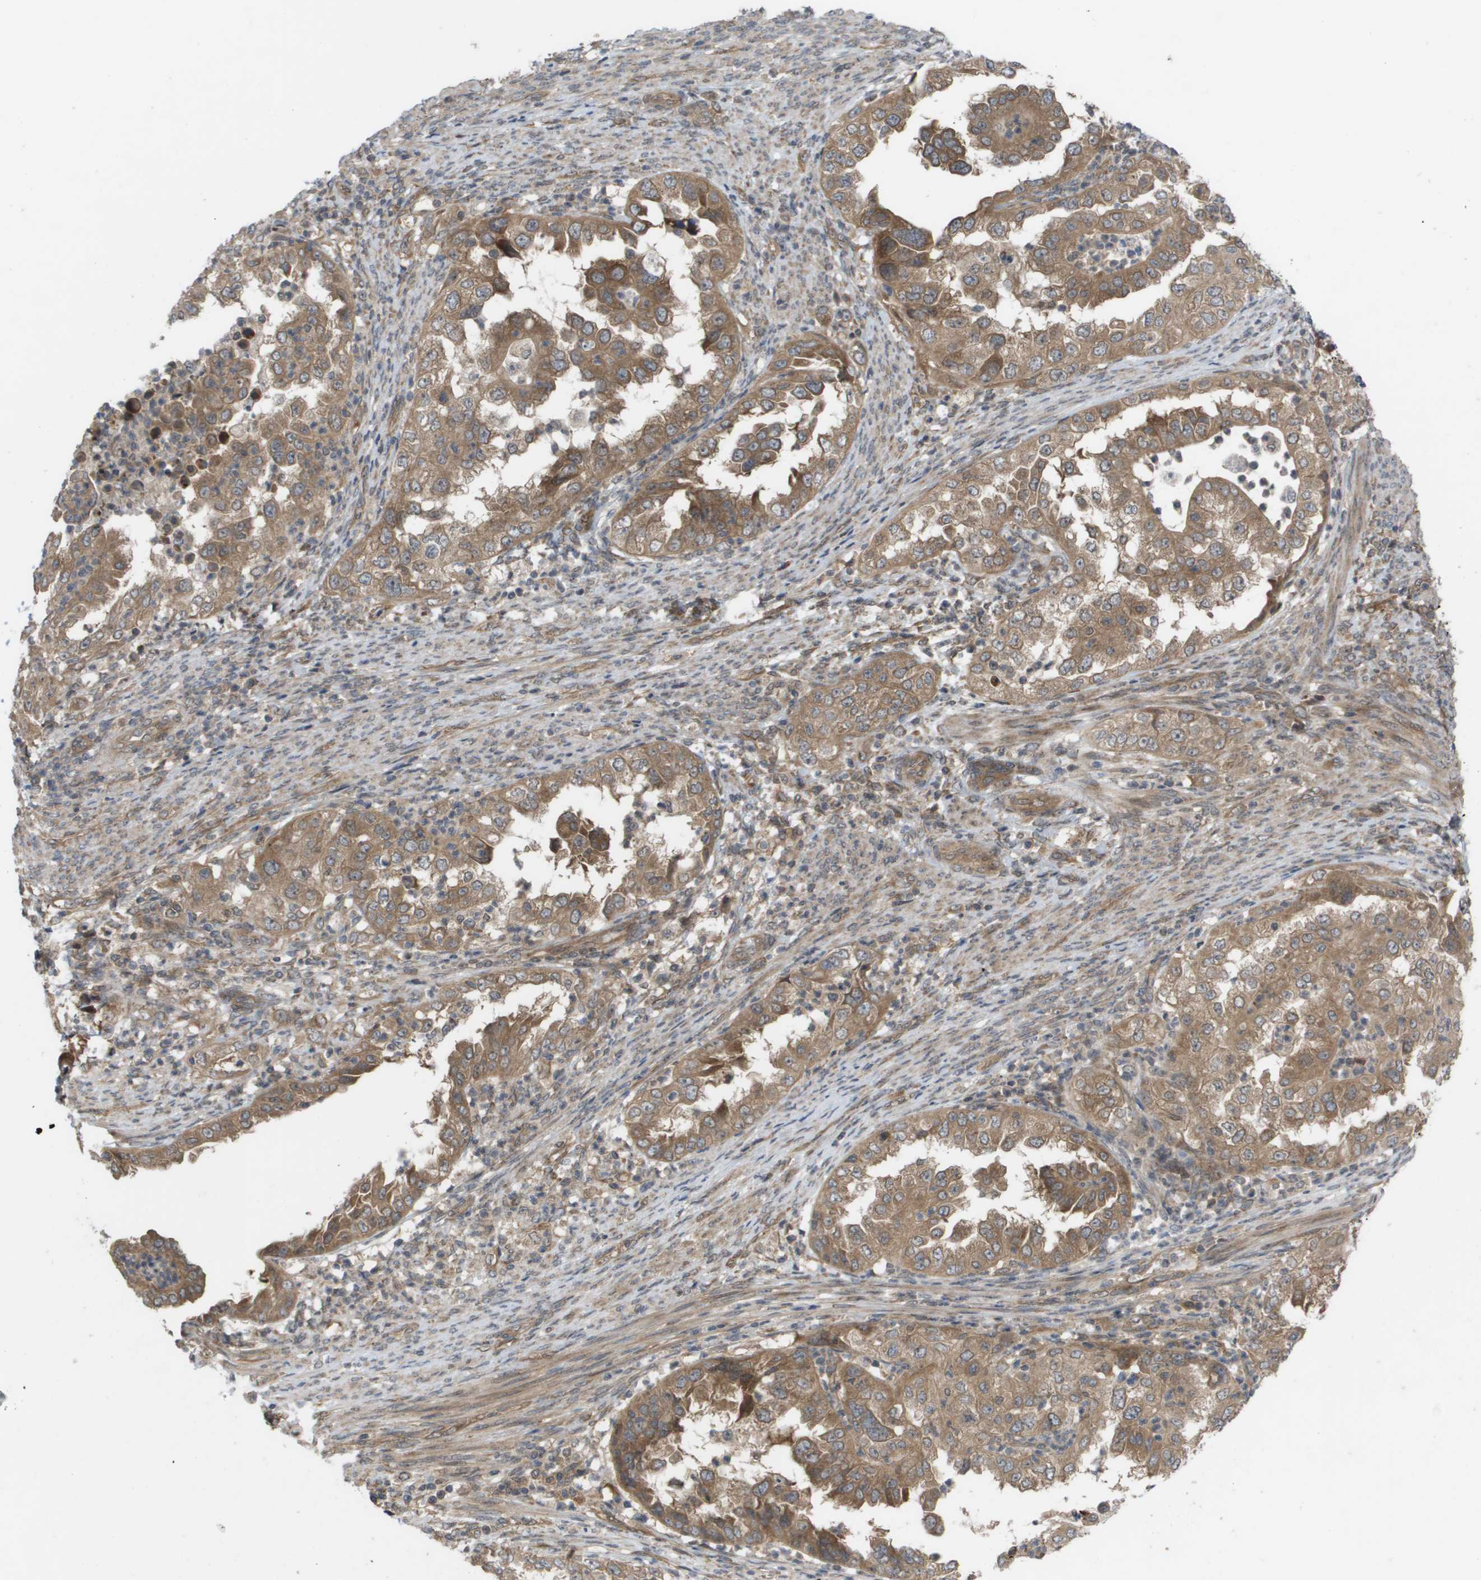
{"staining": {"intensity": "moderate", "quantity": ">75%", "location": "cytoplasmic/membranous"}, "tissue": "endometrial cancer", "cell_type": "Tumor cells", "image_type": "cancer", "snomed": [{"axis": "morphology", "description": "Adenocarcinoma, NOS"}, {"axis": "topography", "description": "Endometrium"}], "caption": "Immunohistochemical staining of endometrial adenocarcinoma exhibits moderate cytoplasmic/membranous protein positivity in approximately >75% of tumor cells.", "gene": "CTPS2", "patient": {"sex": "female", "age": 85}}